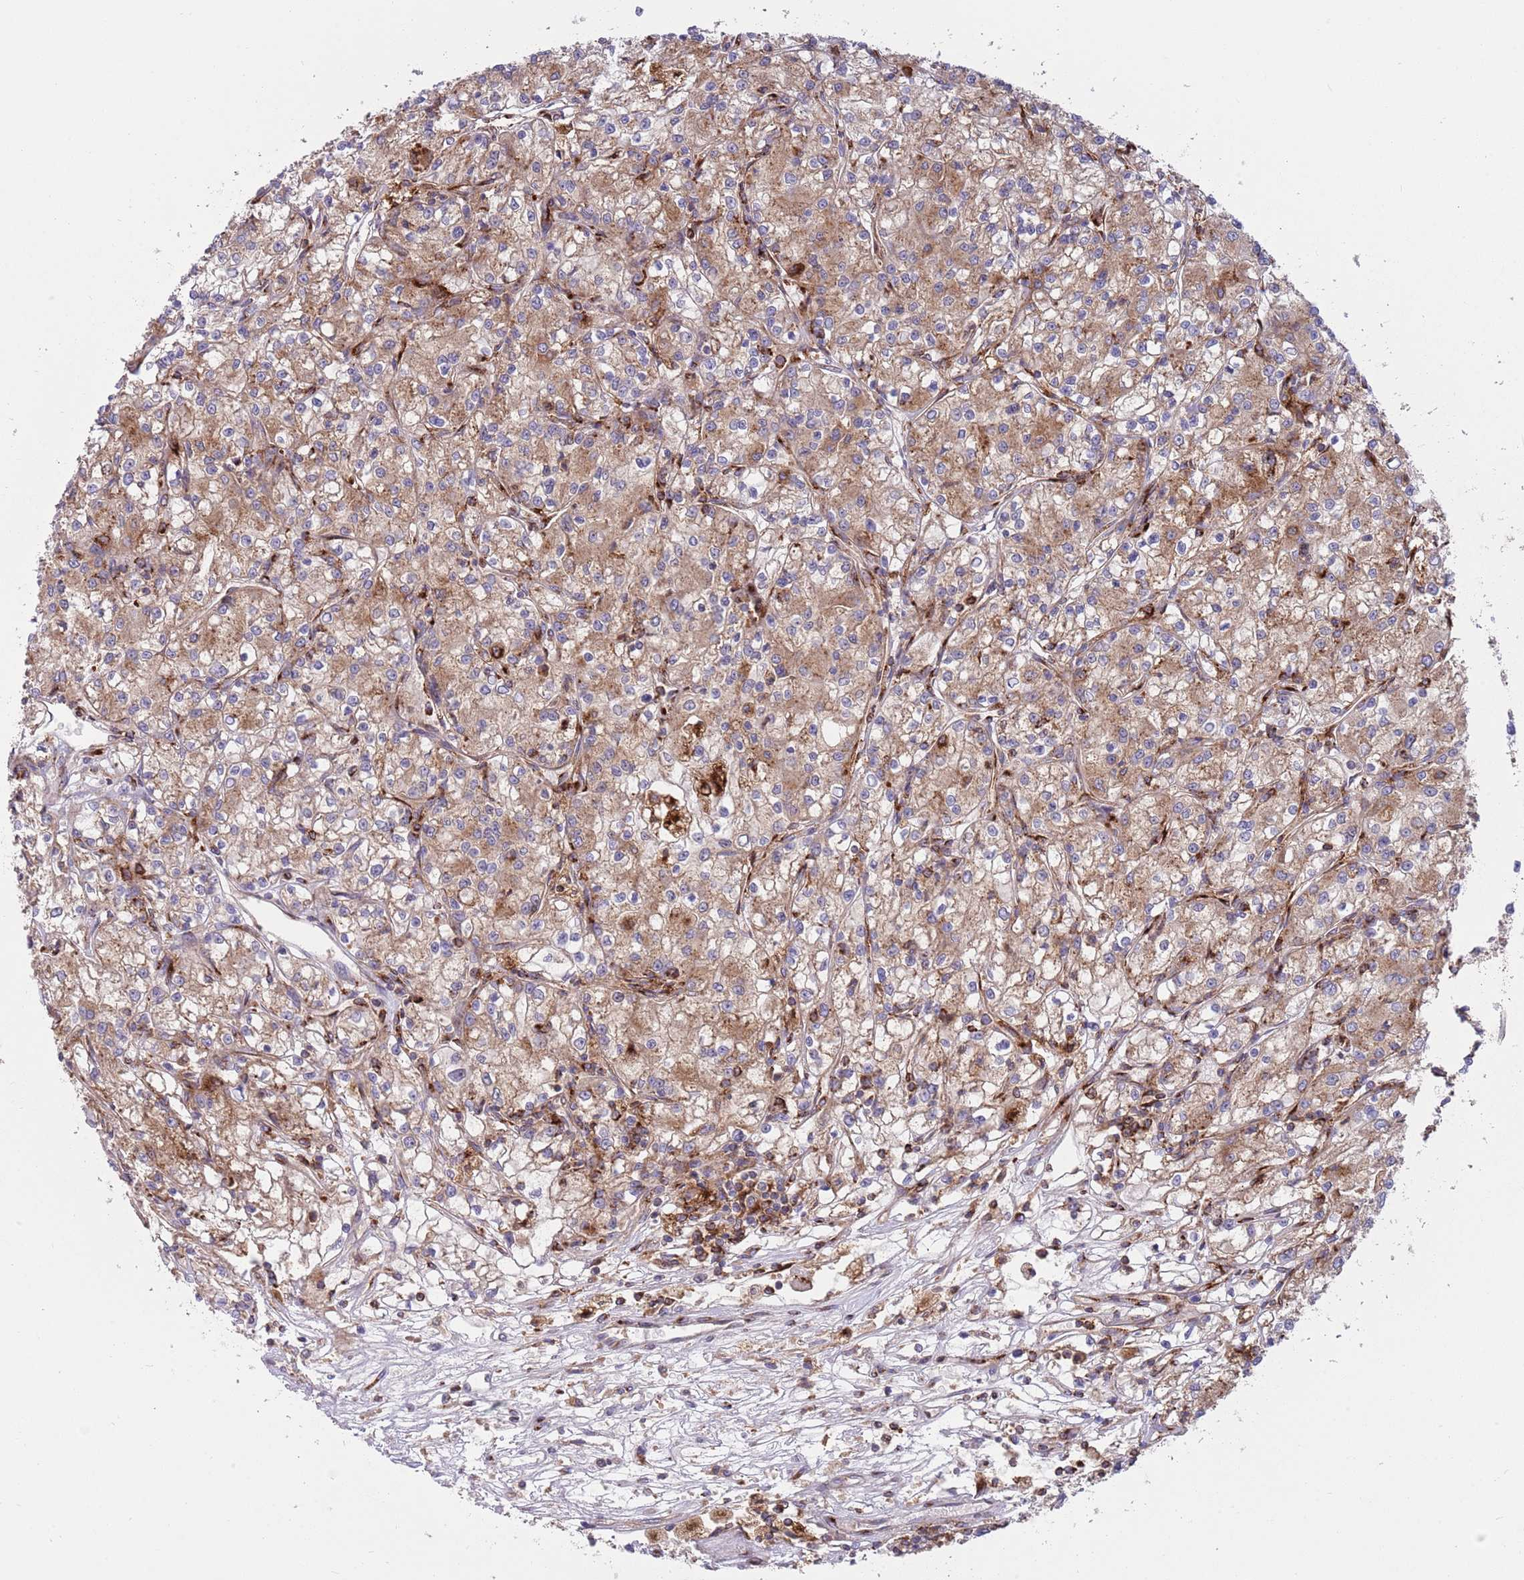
{"staining": {"intensity": "moderate", "quantity": ">75%", "location": "cytoplasmic/membranous"}, "tissue": "renal cancer", "cell_type": "Tumor cells", "image_type": "cancer", "snomed": [{"axis": "morphology", "description": "Adenocarcinoma, NOS"}, {"axis": "topography", "description": "Kidney"}], "caption": "There is medium levels of moderate cytoplasmic/membranous positivity in tumor cells of renal cancer, as demonstrated by immunohistochemical staining (brown color).", "gene": "BTBD7", "patient": {"sex": "female", "age": 59}}